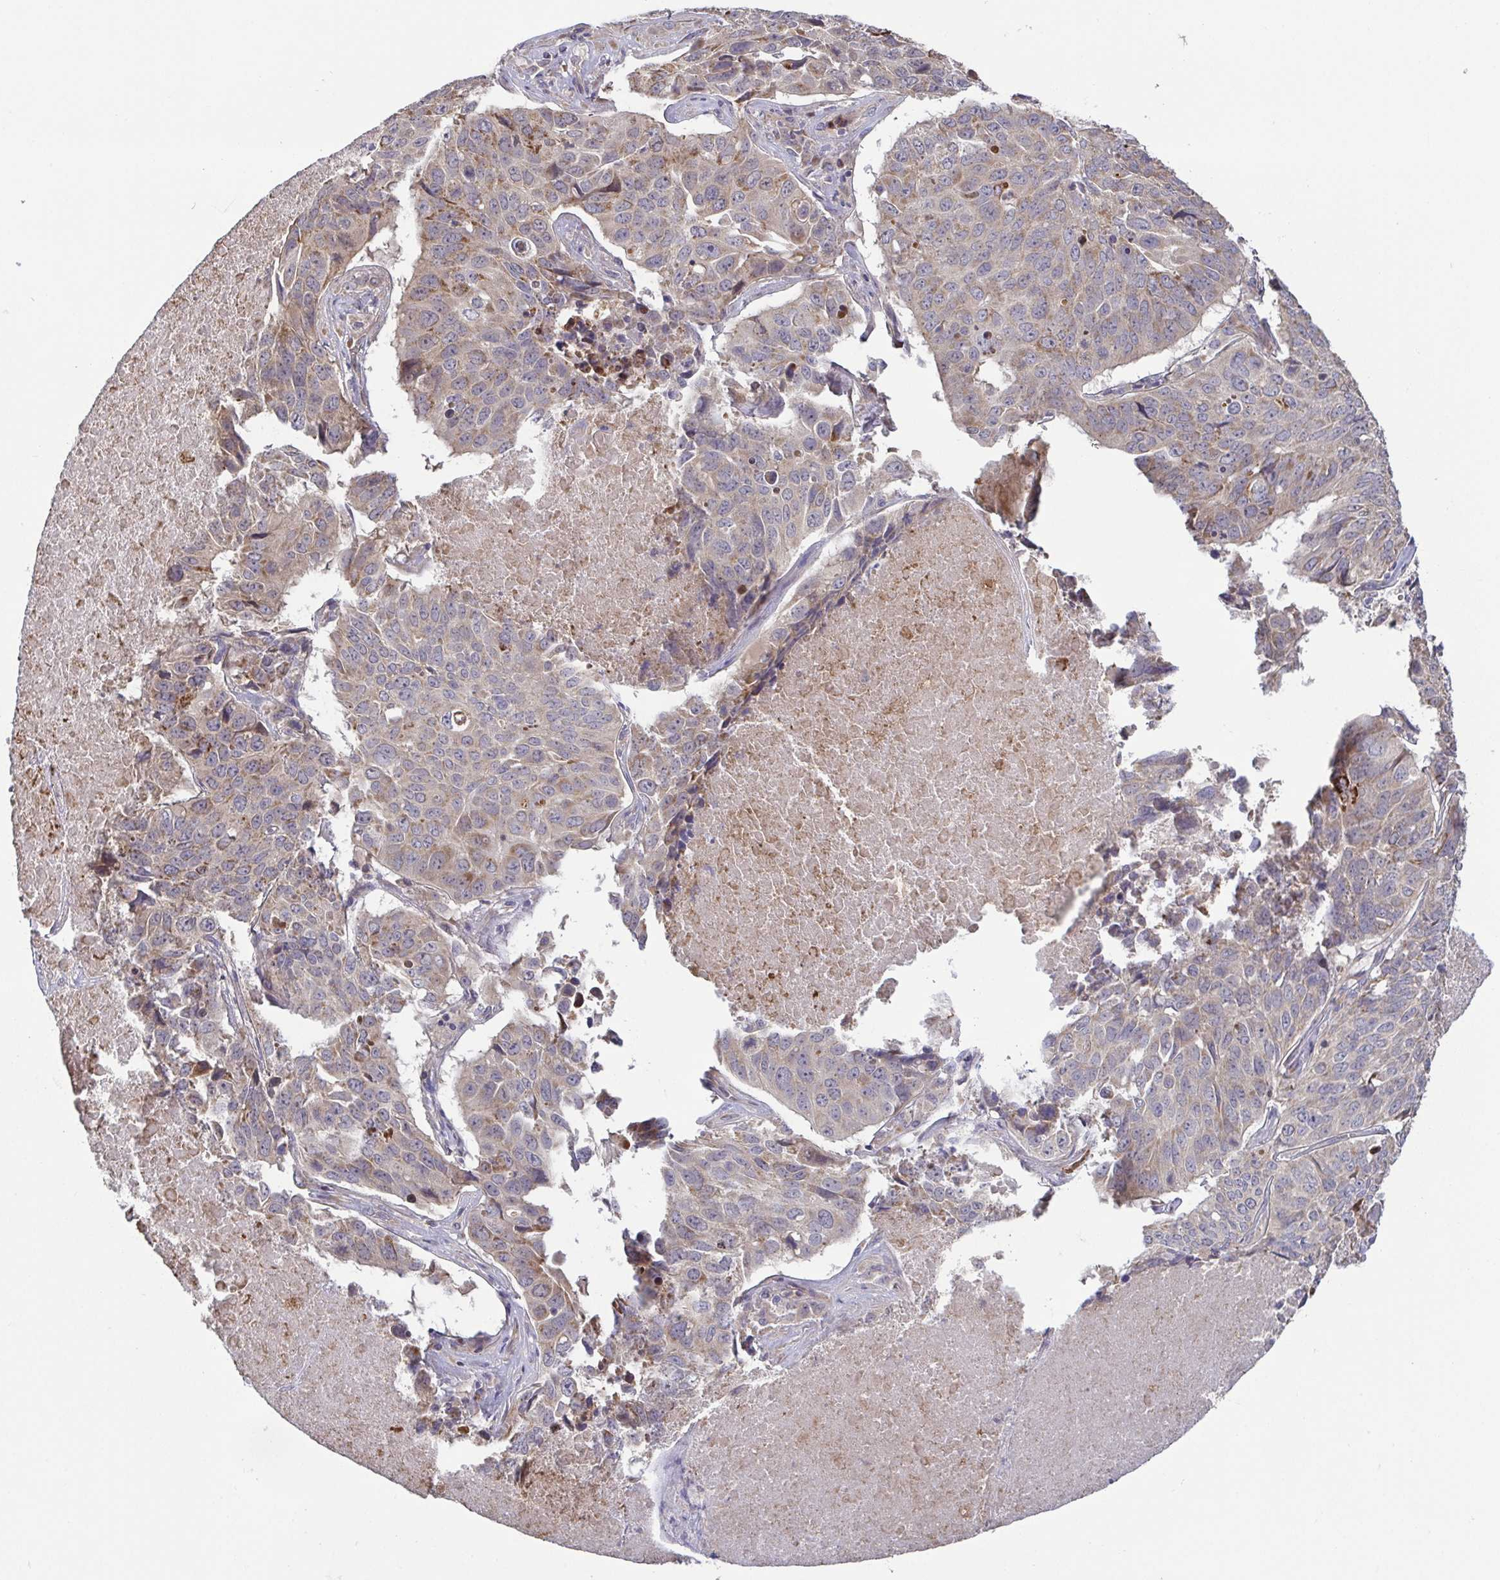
{"staining": {"intensity": "weak", "quantity": "25%-75%", "location": "cytoplasmic/membranous"}, "tissue": "lung cancer", "cell_type": "Tumor cells", "image_type": "cancer", "snomed": [{"axis": "morphology", "description": "Normal tissue, NOS"}, {"axis": "morphology", "description": "Squamous cell carcinoma, NOS"}, {"axis": "topography", "description": "Bronchus"}, {"axis": "topography", "description": "Lung"}], "caption": "The photomicrograph displays a brown stain indicating the presence of a protein in the cytoplasmic/membranous of tumor cells in lung cancer (squamous cell carcinoma).", "gene": "OSBPL7", "patient": {"sex": "male", "age": 64}}